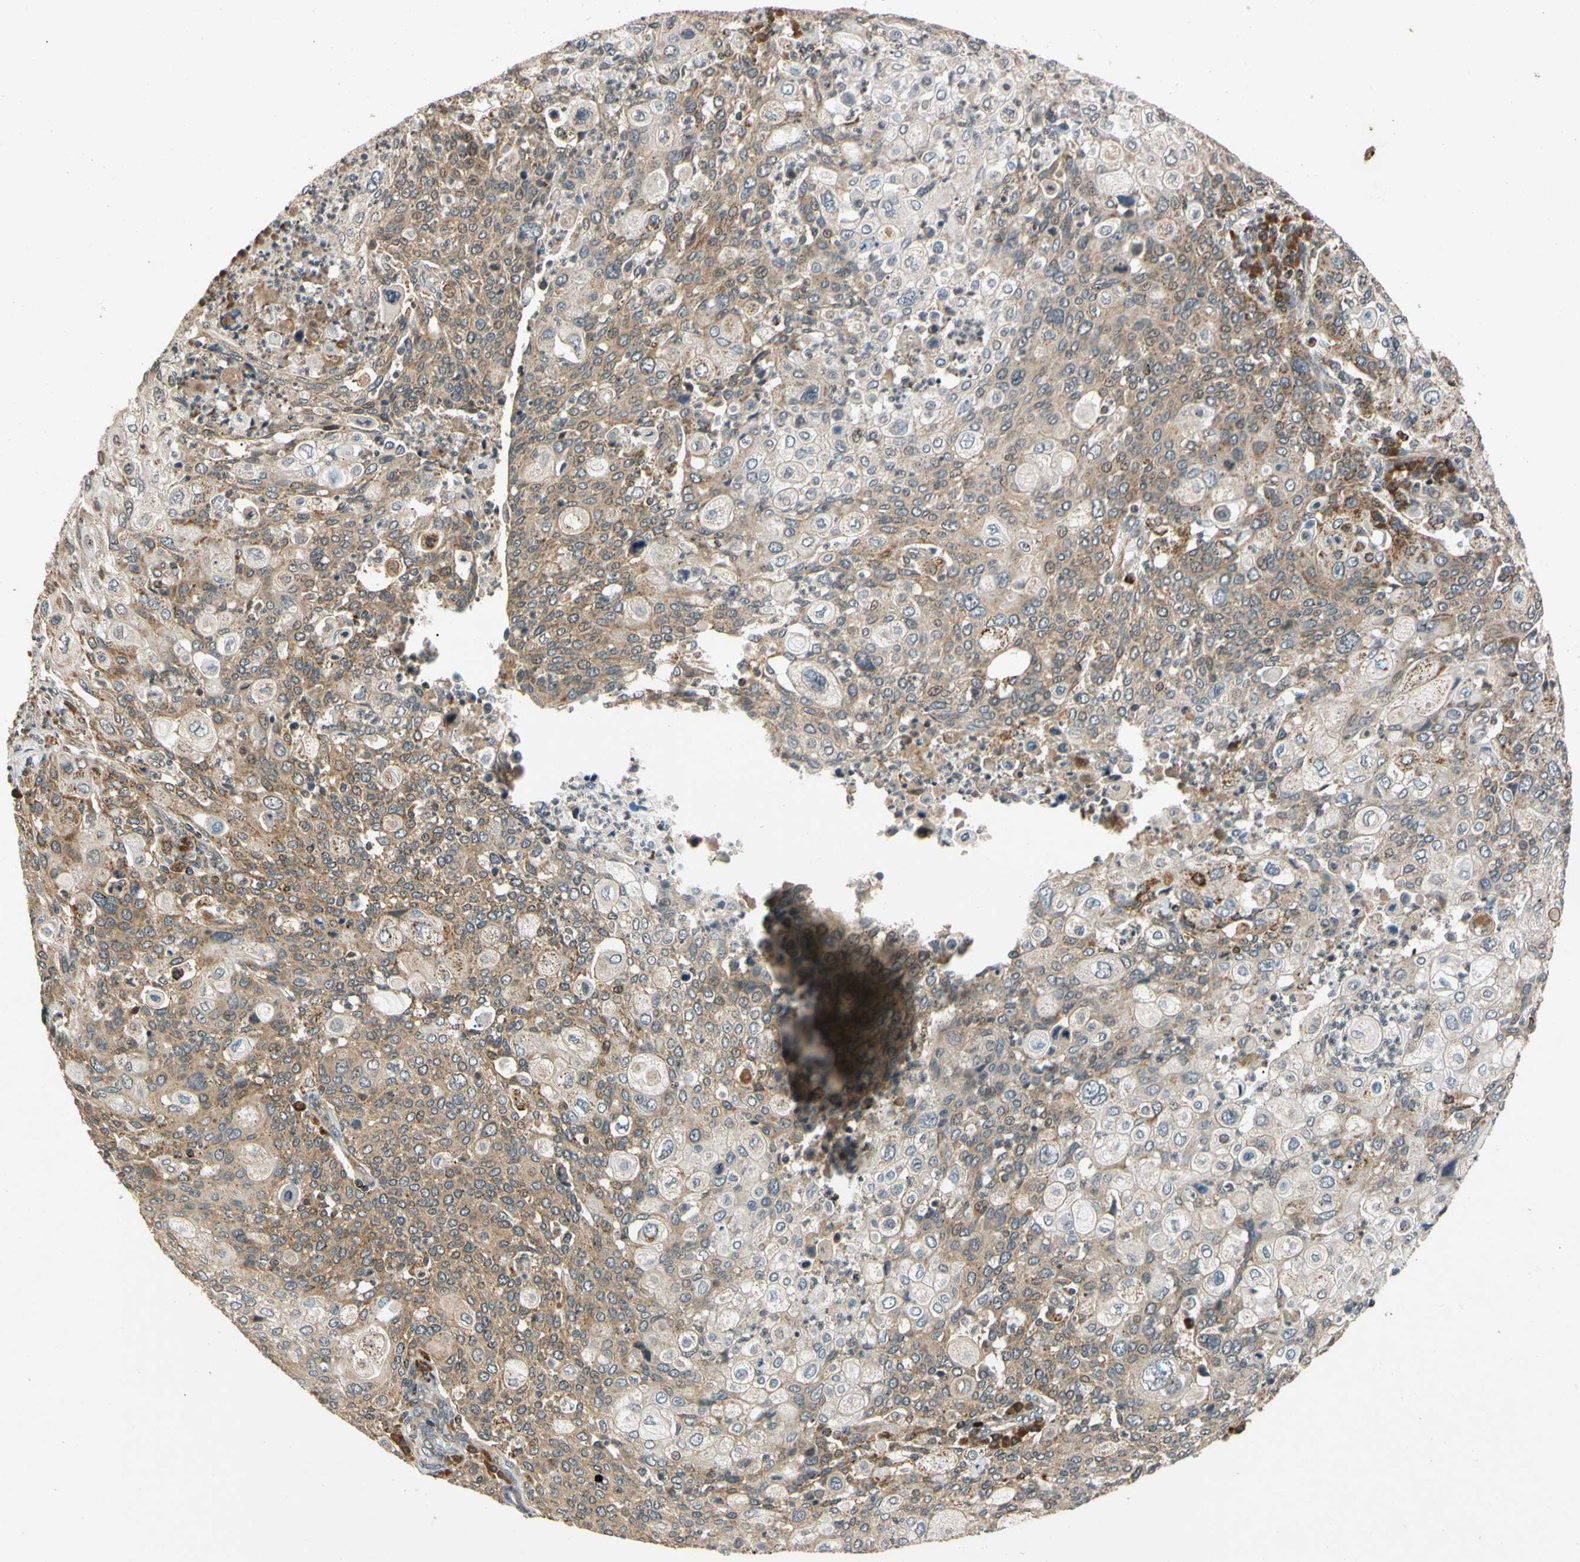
{"staining": {"intensity": "moderate", "quantity": ">75%", "location": "cytoplasmic/membranous"}, "tissue": "cervical cancer", "cell_type": "Tumor cells", "image_type": "cancer", "snomed": [{"axis": "morphology", "description": "Squamous cell carcinoma, NOS"}, {"axis": "topography", "description": "Cervix"}], "caption": "The image shows a brown stain indicating the presence of a protein in the cytoplasmic/membranous of tumor cells in cervical cancer (squamous cell carcinoma).", "gene": "MRPS22", "patient": {"sex": "female", "age": 40}}